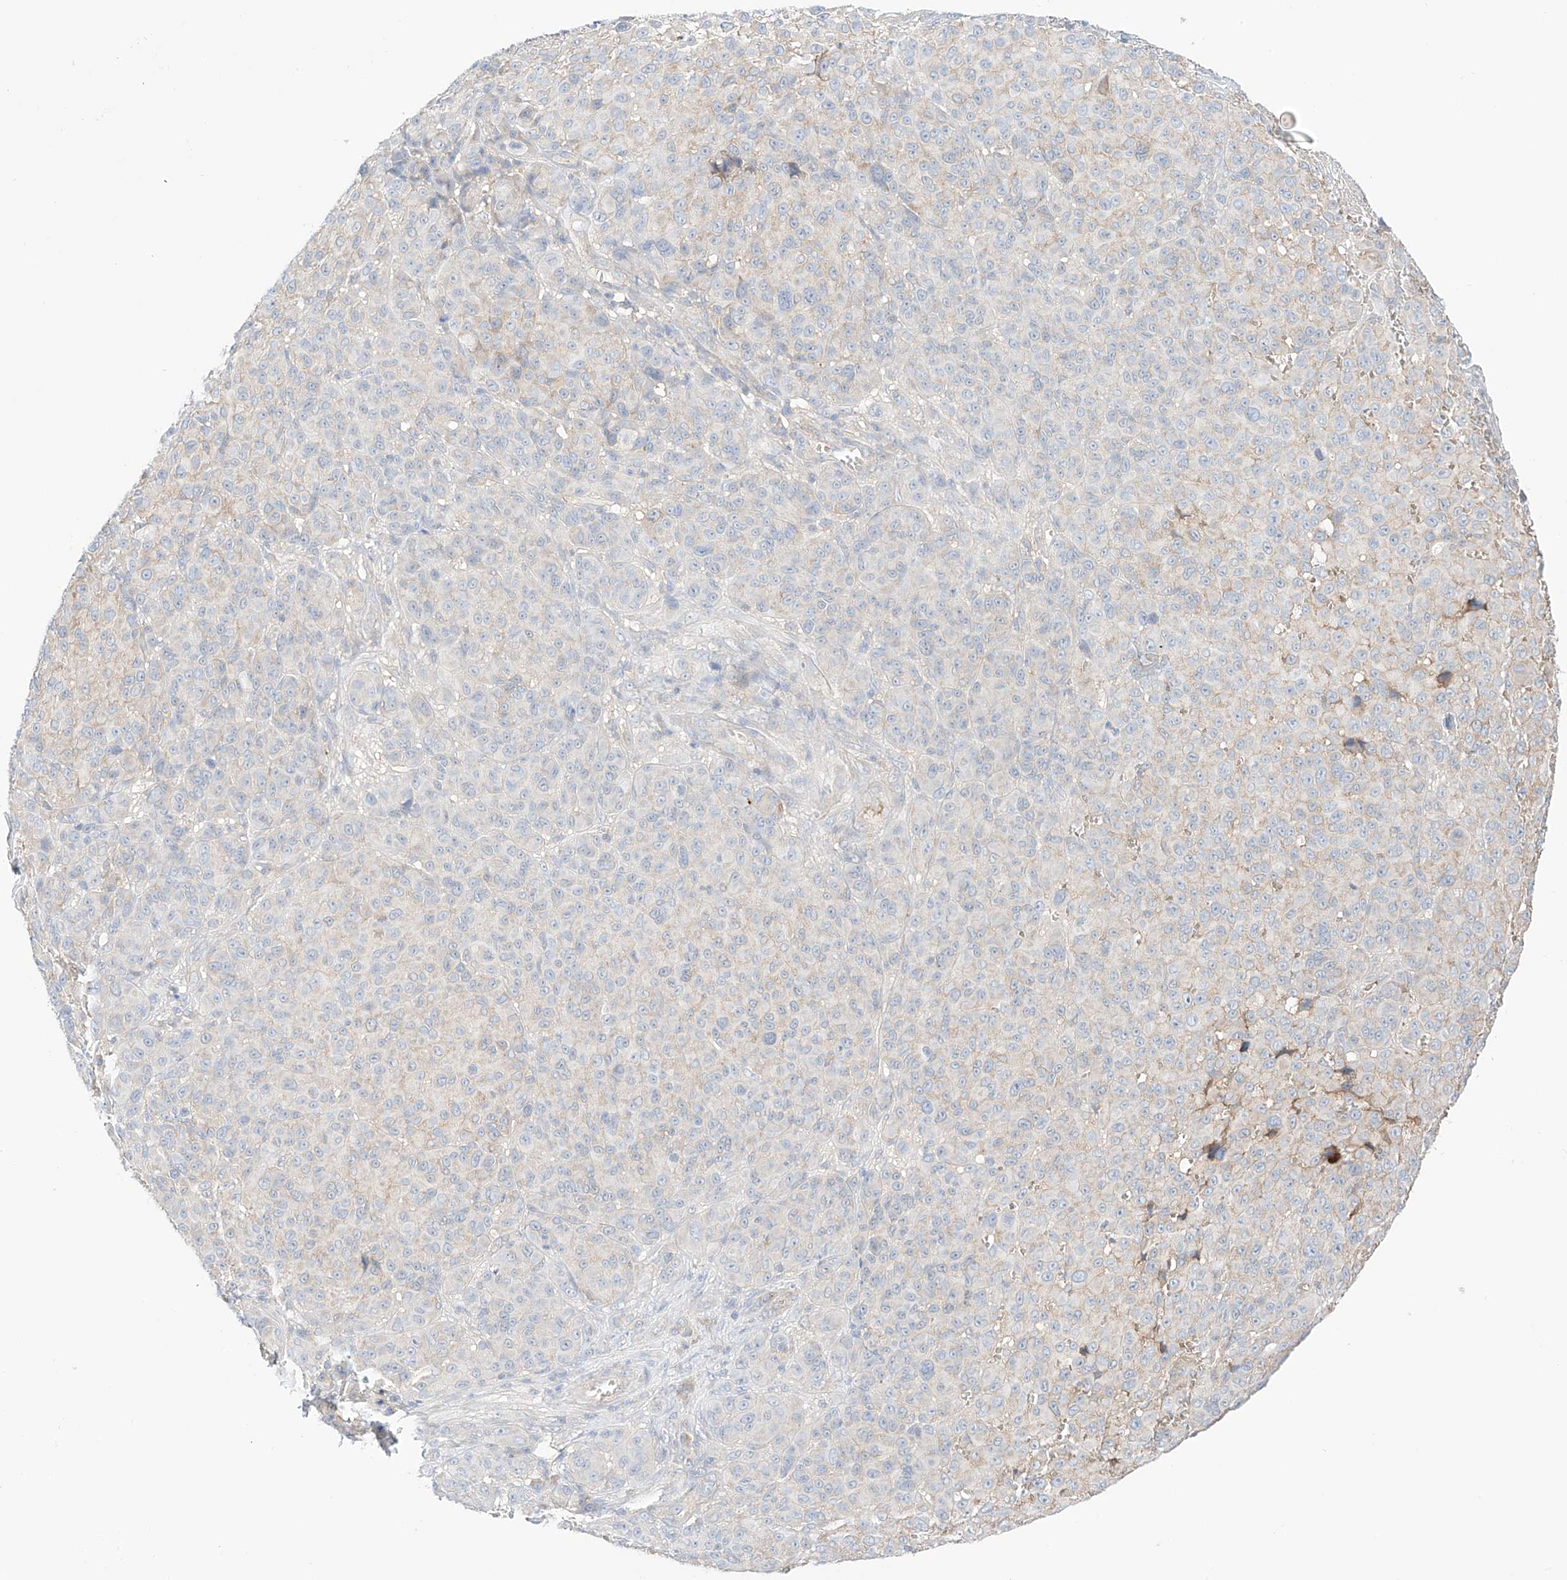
{"staining": {"intensity": "weak", "quantity": "<25%", "location": "cytoplasmic/membranous"}, "tissue": "melanoma", "cell_type": "Tumor cells", "image_type": "cancer", "snomed": [{"axis": "morphology", "description": "Malignant melanoma, NOS"}, {"axis": "topography", "description": "Skin"}], "caption": "Histopathology image shows no significant protein staining in tumor cells of malignant melanoma. The staining is performed using DAB (3,3'-diaminobenzidine) brown chromogen with nuclei counter-stained in using hematoxylin.", "gene": "PGGT1B", "patient": {"sex": "male", "age": 73}}